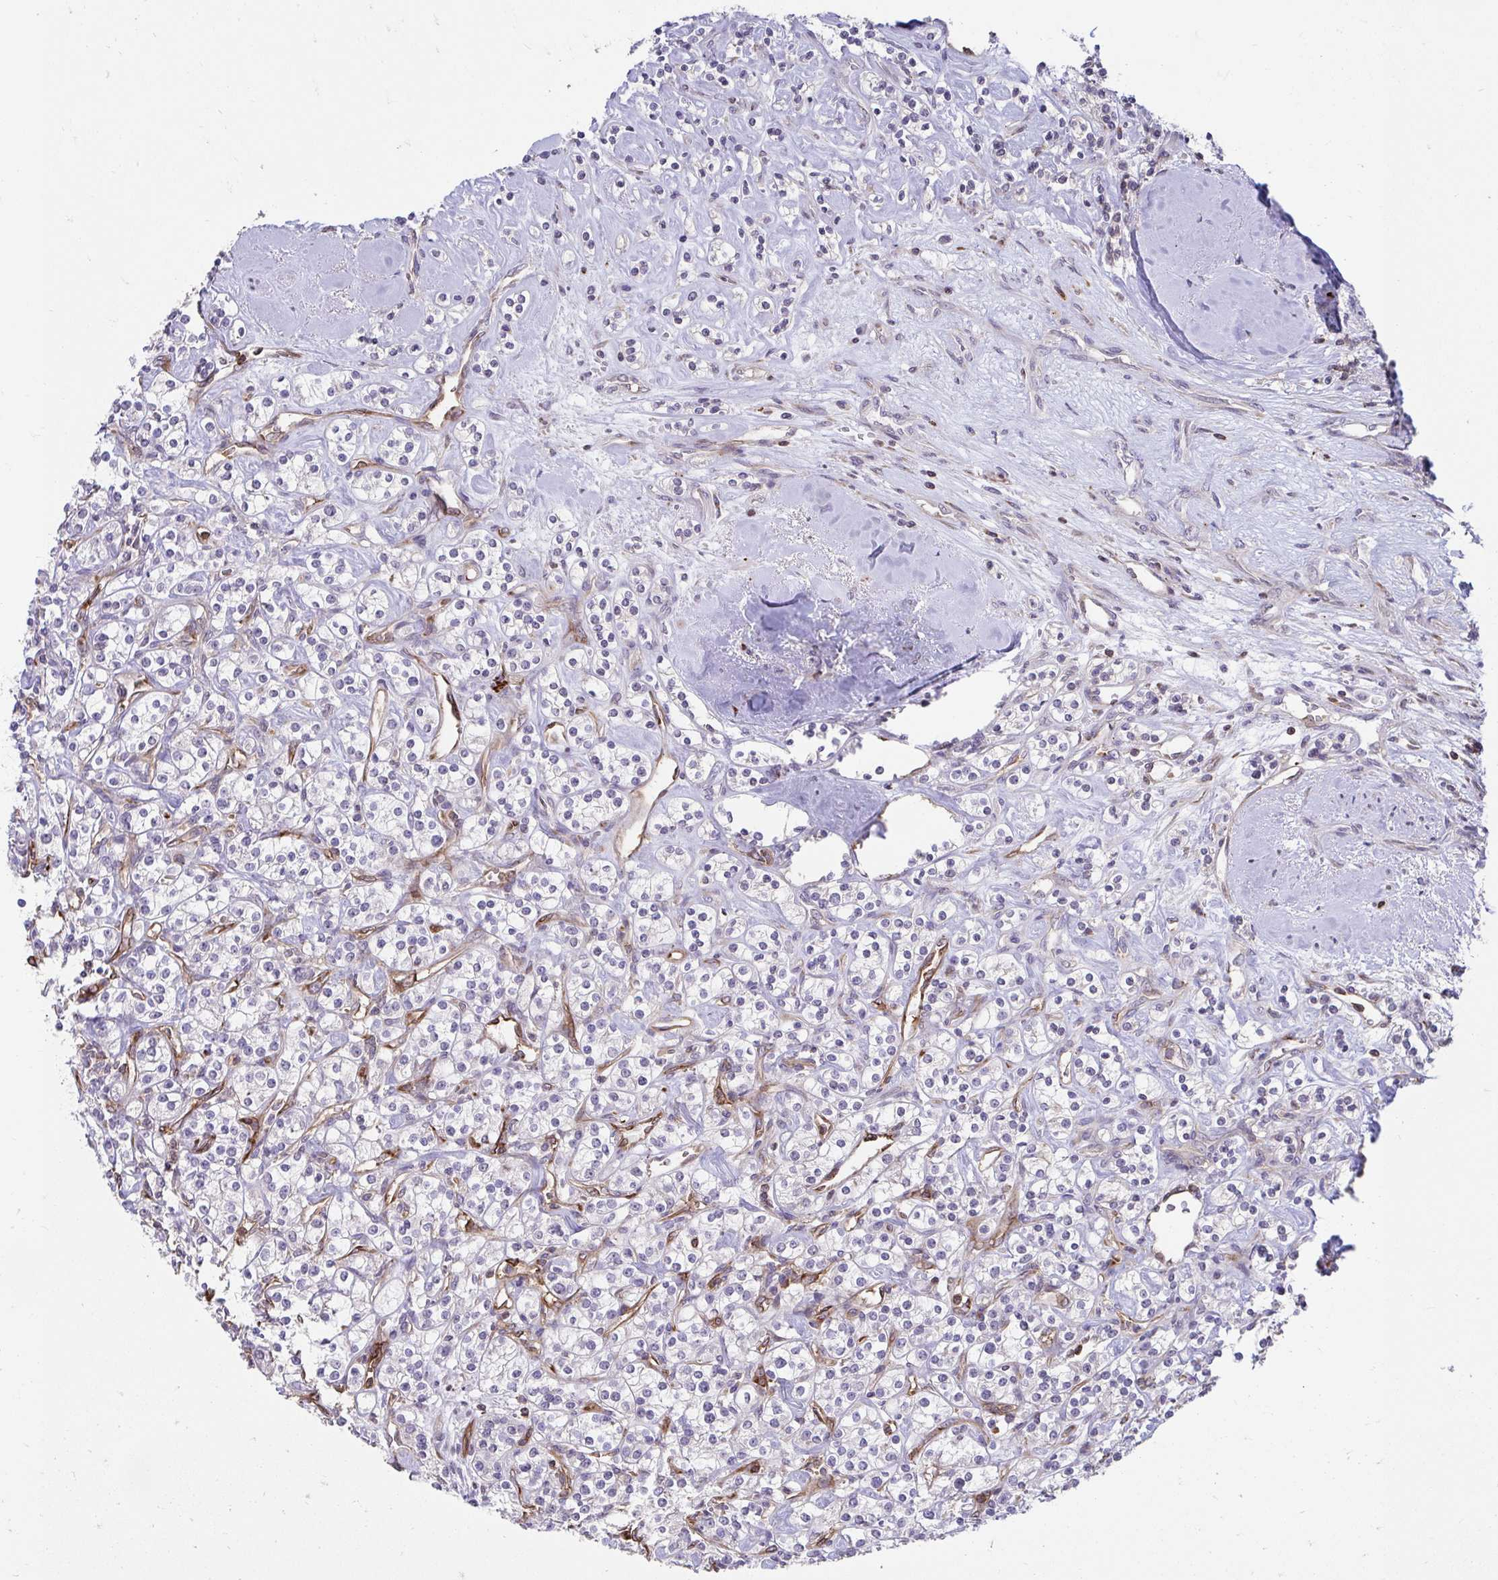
{"staining": {"intensity": "negative", "quantity": "none", "location": "none"}, "tissue": "renal cancer", "cell_type": "Tumor cells", "image_type": "cancer", "snomed": [{"axis": "morphology", "description": "Adenocarcinoma, NOS"}, {"axis": "topography", "description": "Kidney"}], "caption": "Protein analysis of renal cancer (adenocarcinoma) shows no significant staining in tumor cells. (DAB IHC, high magnification).", "gene": "FOXN3", "patient": {"sex": "male", "age": 77}}